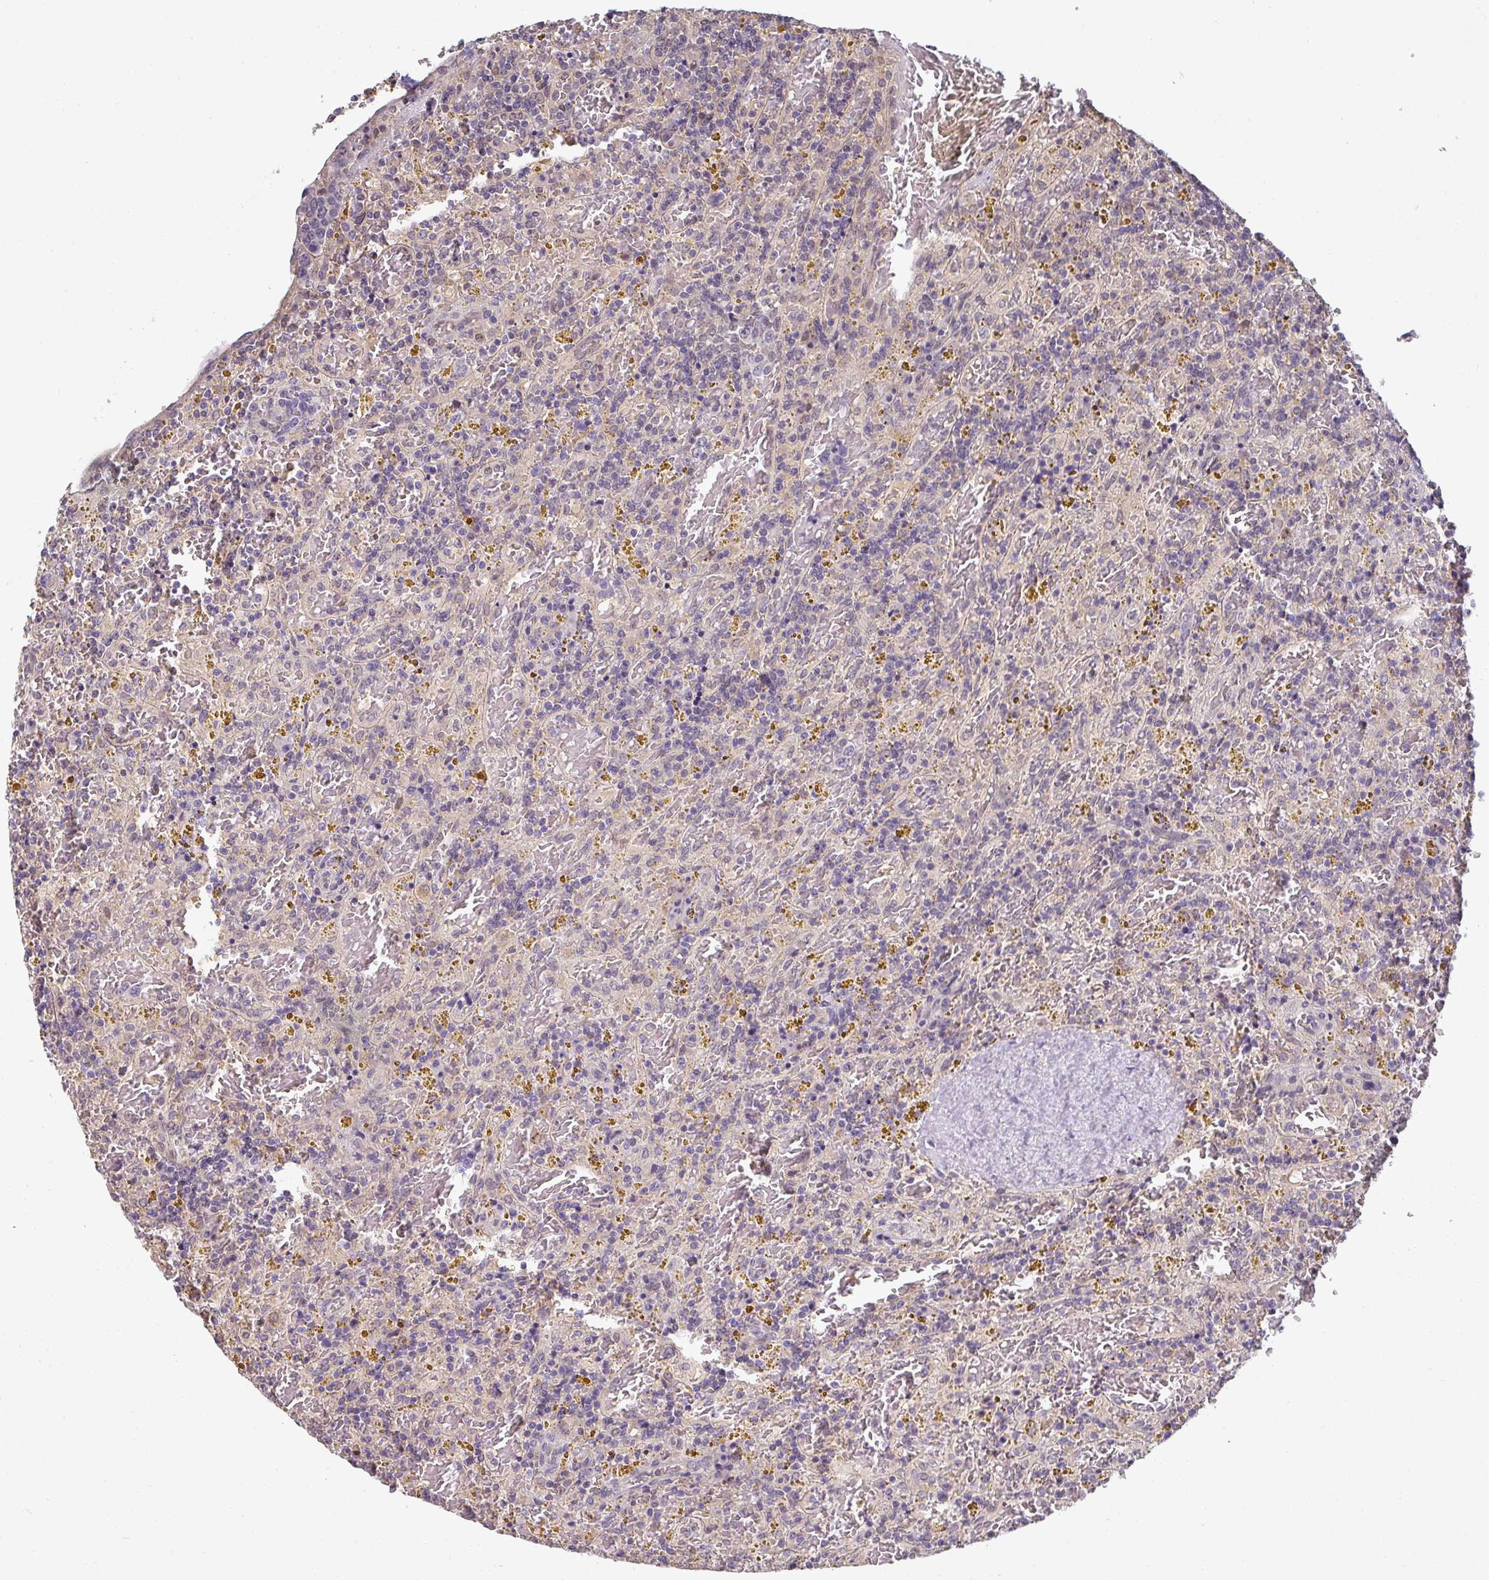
{"staining": {"intensity": "negative", "quantity": "none", "location": "none"}, "tissue": "lymphoma", "cell_type": "Tumor cells", "image_type": "cancer", "snomed": [{"axis": "morphology", "description": "Malignant lymphoma, non-Hodgkin's type, Low grade"}, {"axis": "topography", "description": "Spleen"}], "caption": "High power microscopy micrograph of an immunohistochemistry image of malignant lymphoma, non-Hodgkin's type (low-grade), revealing no significant expression in tumor cells. (DAB (3,3'-diaminobenzidine) immunohistochemistry (IHC), high magnification).", "gene": "GSDMB", "patient": {"sex": "female", "age": 65}}